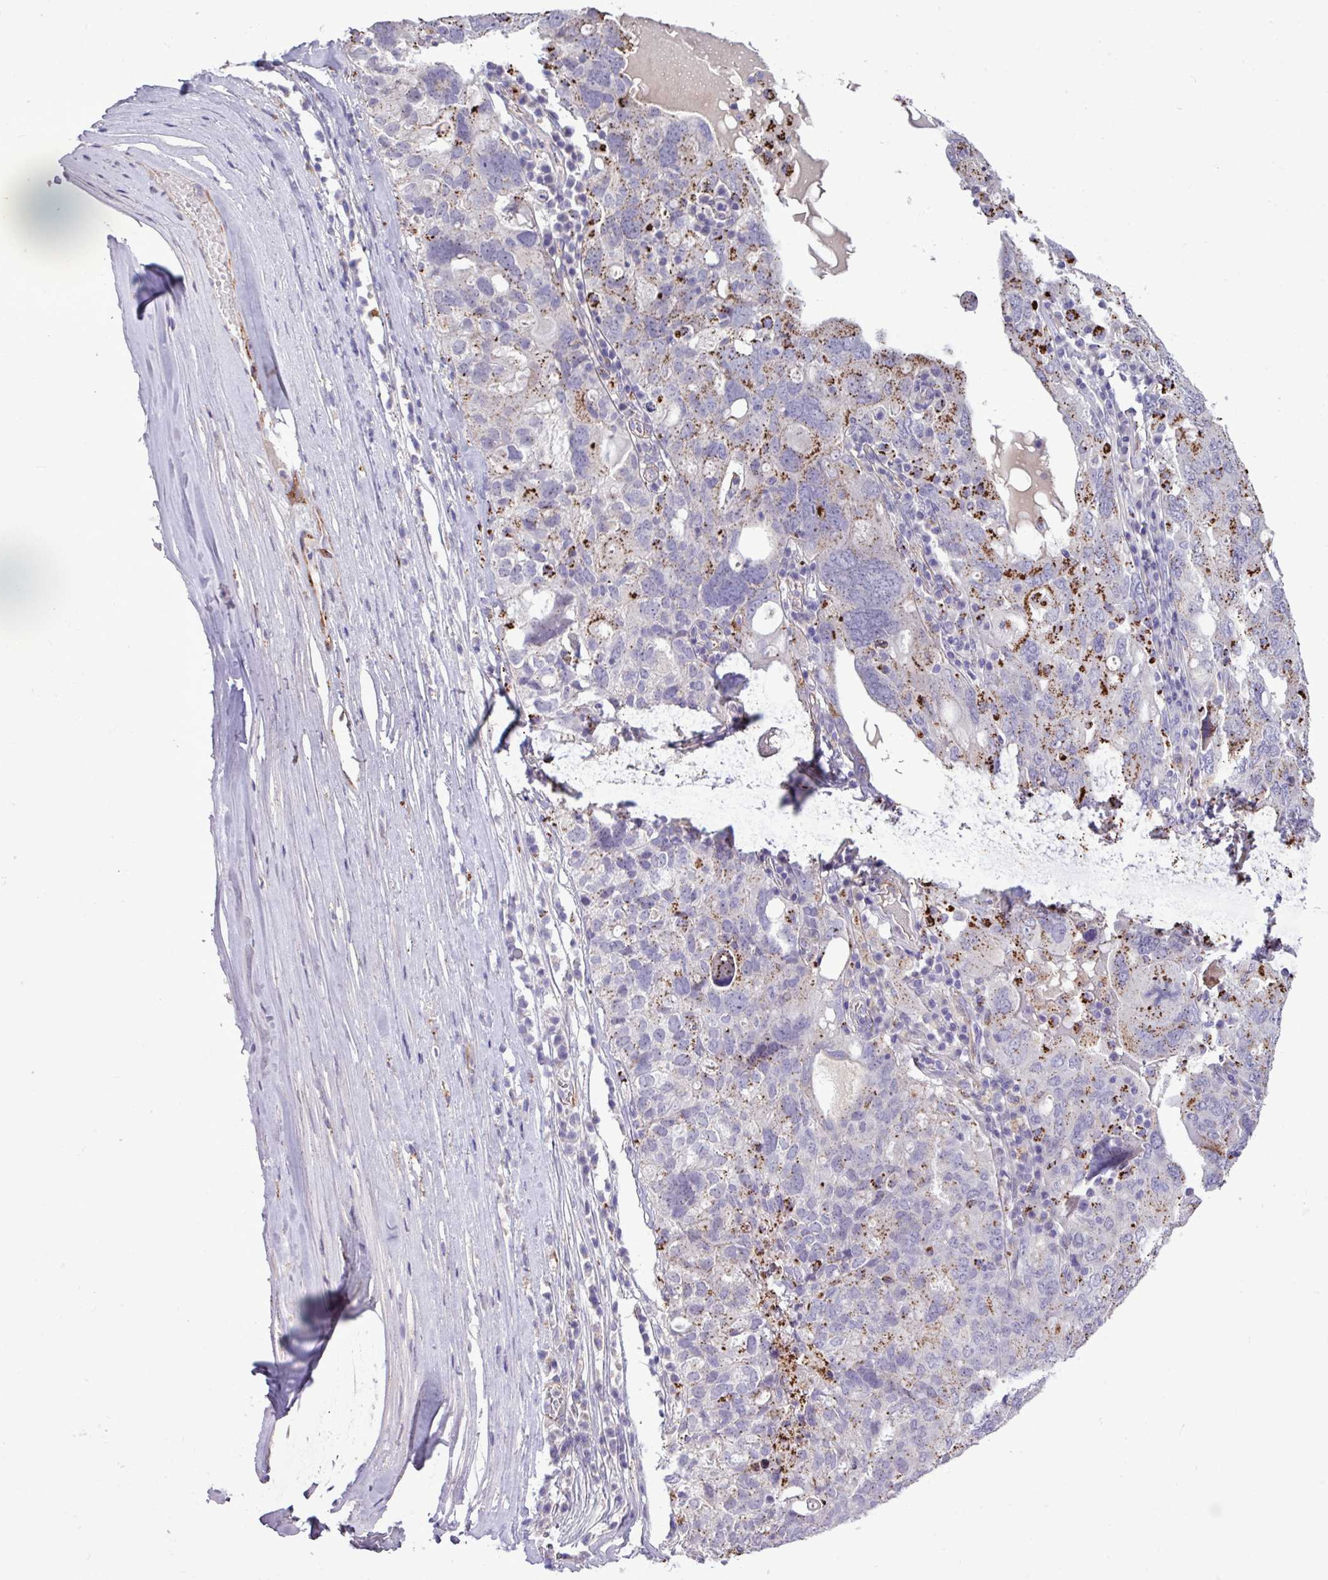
{"staining": {"intensity": "strong", "quantity": "25%-75%", "location": "cytoplasmic/membranous"}, "tissue": "ovarian cancer", "cell_type": "Tumor cells", "image_type": "cancer", "snomed": [{"axis": "morphology", "description": "Carcinoma, endometroid"}, {"axis": "topography", "description": "Ovary"}], "caption": "This histopathology image displays IHC staining of endometroid carcinoma (ovarian), with high strong cytoplasmic/membranous staining in approximately 25%-75% of tumor cells.", "gene": "CD248", "patient": {"sex": "female", "age": 62}}